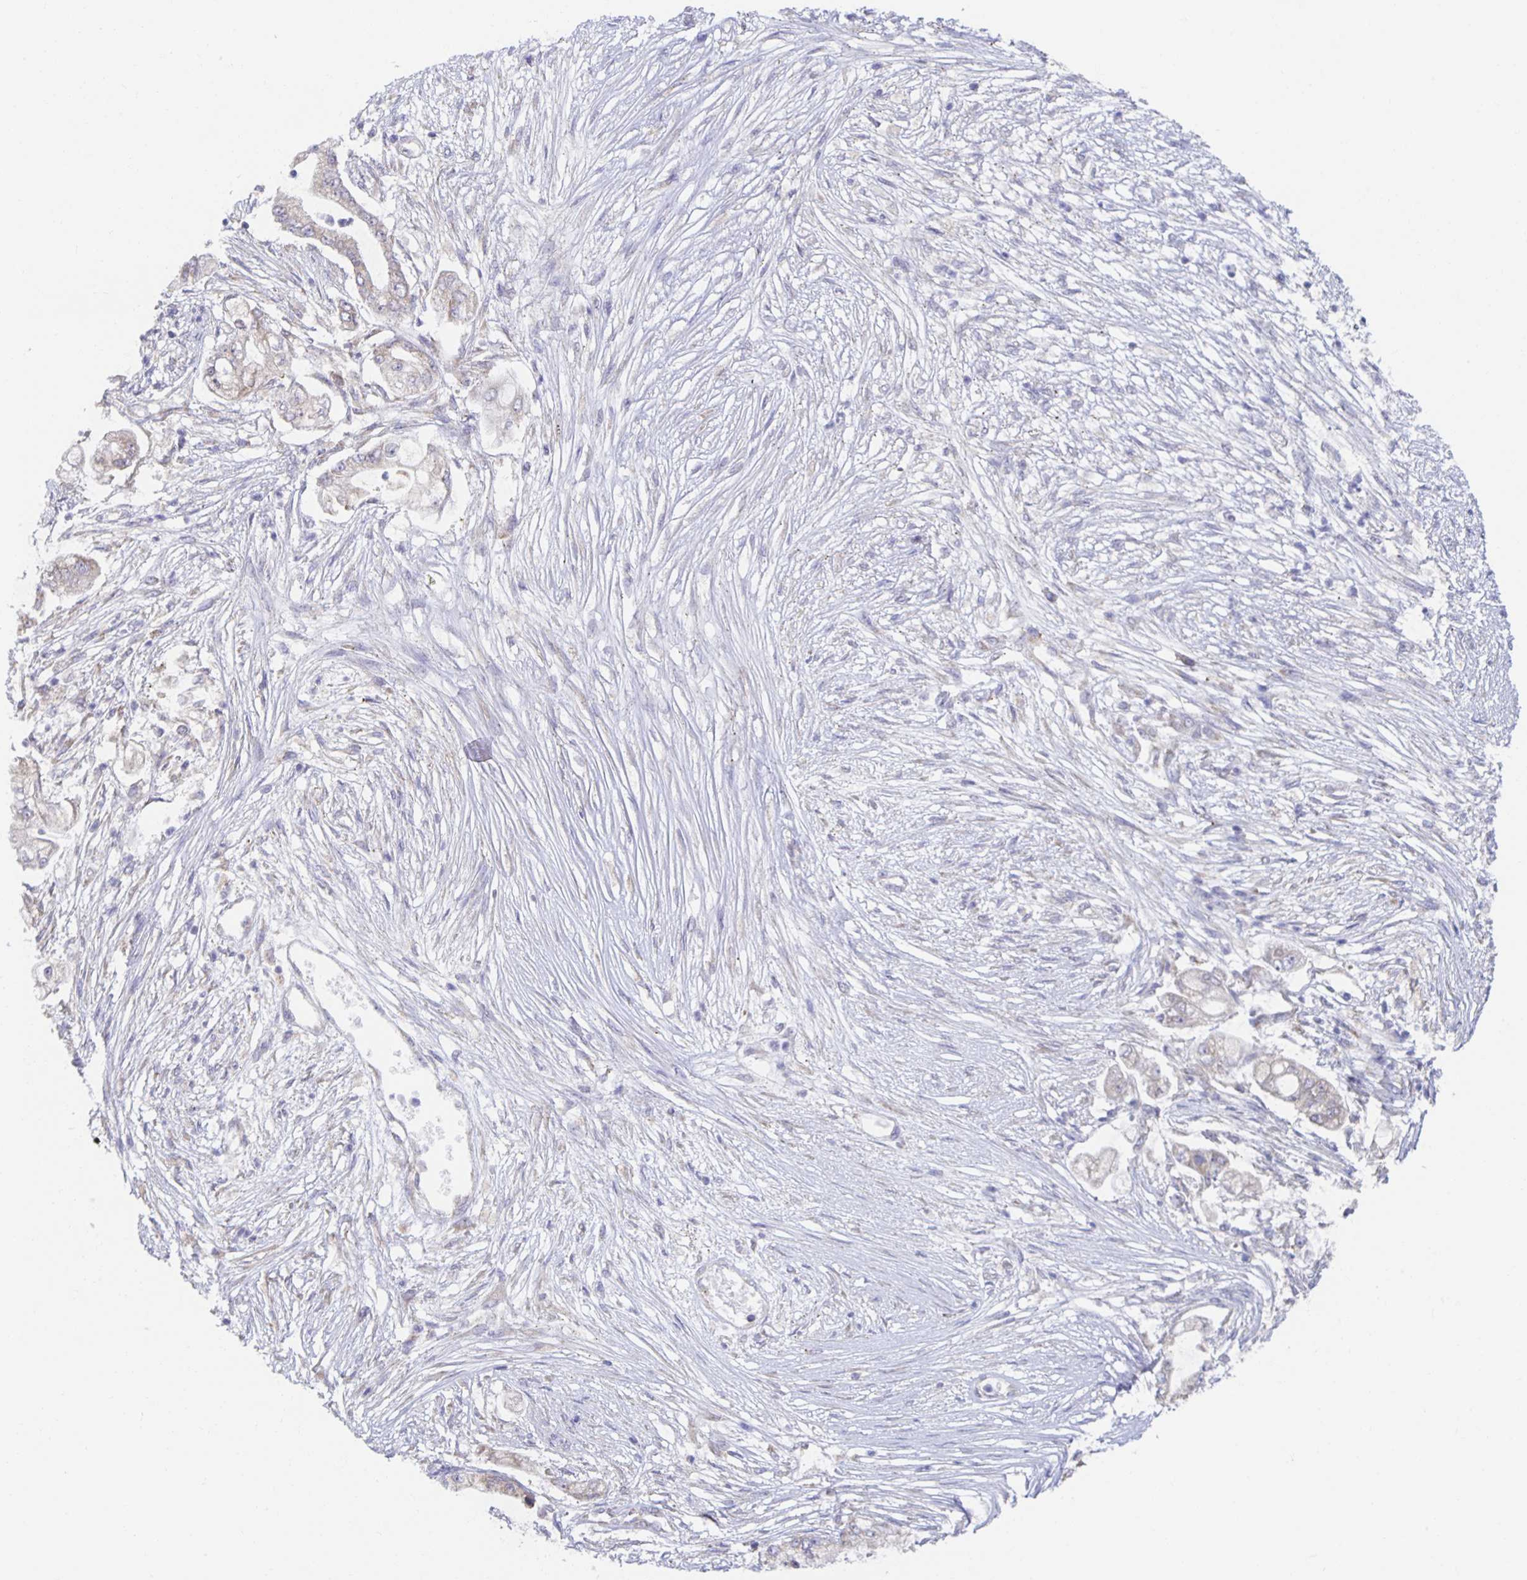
{"staining": {"intensity": "negative", "quantity": "none", "location": "none"}, "tissue": "pancreatic cancer", "cell_type": "Tumor cells", "image_type": "cancer", "snomed": [{"axis": "morphology", "description": "Adenocarcinoma, NOS"}, {"axis": "topography", "description": "Pancreas"}], "caption": "Immunohistochemical staining of pancreatic cancer exhibits no significant expression in tumor cells.", "gene": "BAD", "patient": {"sex": "female", "age": 69}}